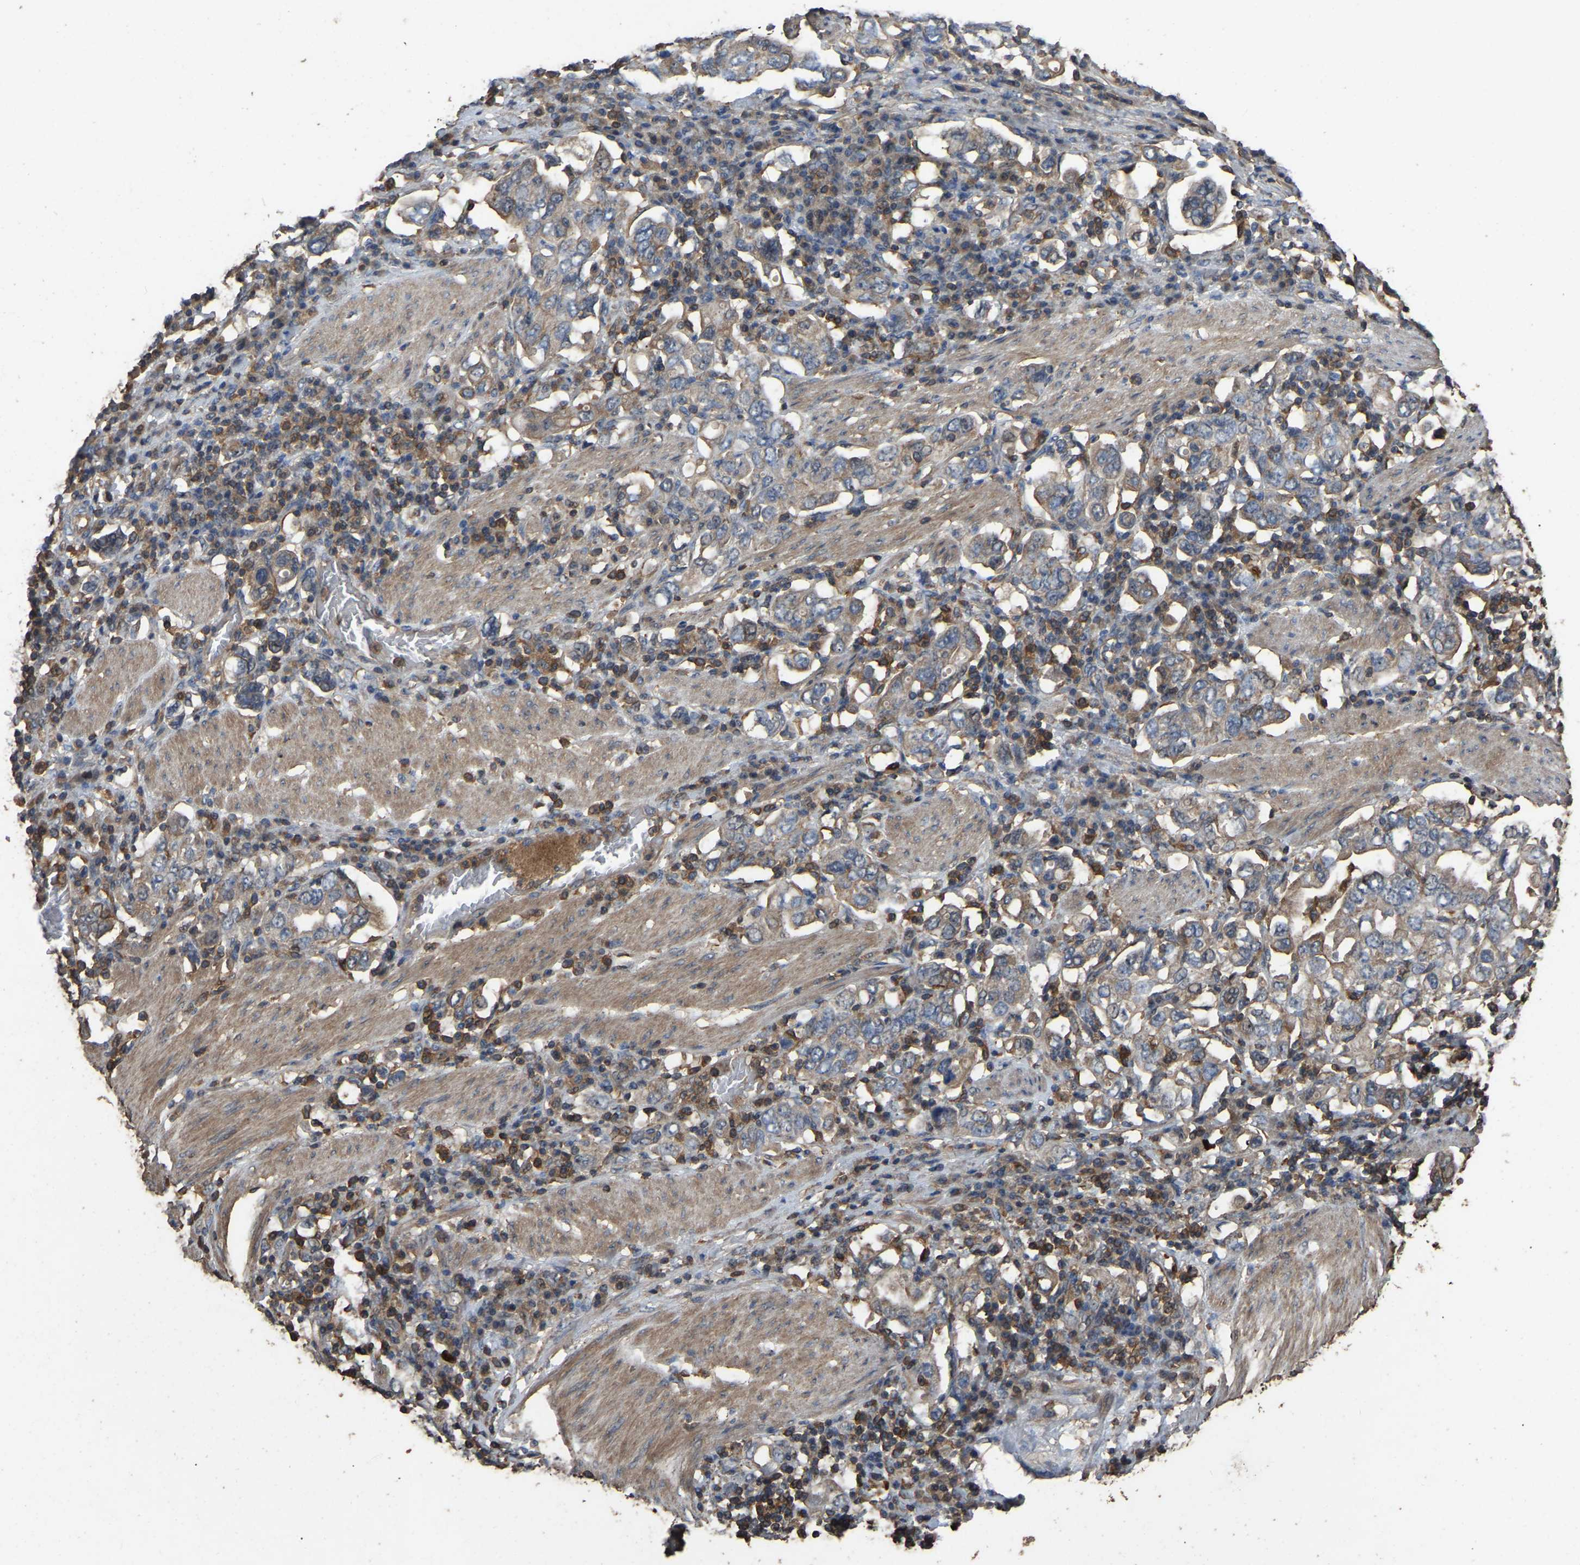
{"staining": {"intensity": "weak", "quantity": "25%-75%", "location": "cytoplasmic/membranous"}, "tissue": "stomach cancer", "cell_type": "Tumor cells", "image_type": "cancer", "snomed": [{"axis": "morphology", "description": "Adenocarcinoma, NOS"}, {"axis": "topography", "description": "Stomach, upper"}], "caption": "An image showing weak cytoplasmic/membranous expression in about 25%-75% of tumor cells in stomach adenocarcinoma, as visualized by brown immunohistochemical staining.", "gene": "FHIT", "patient": {"sex": "male", "age": 62}}